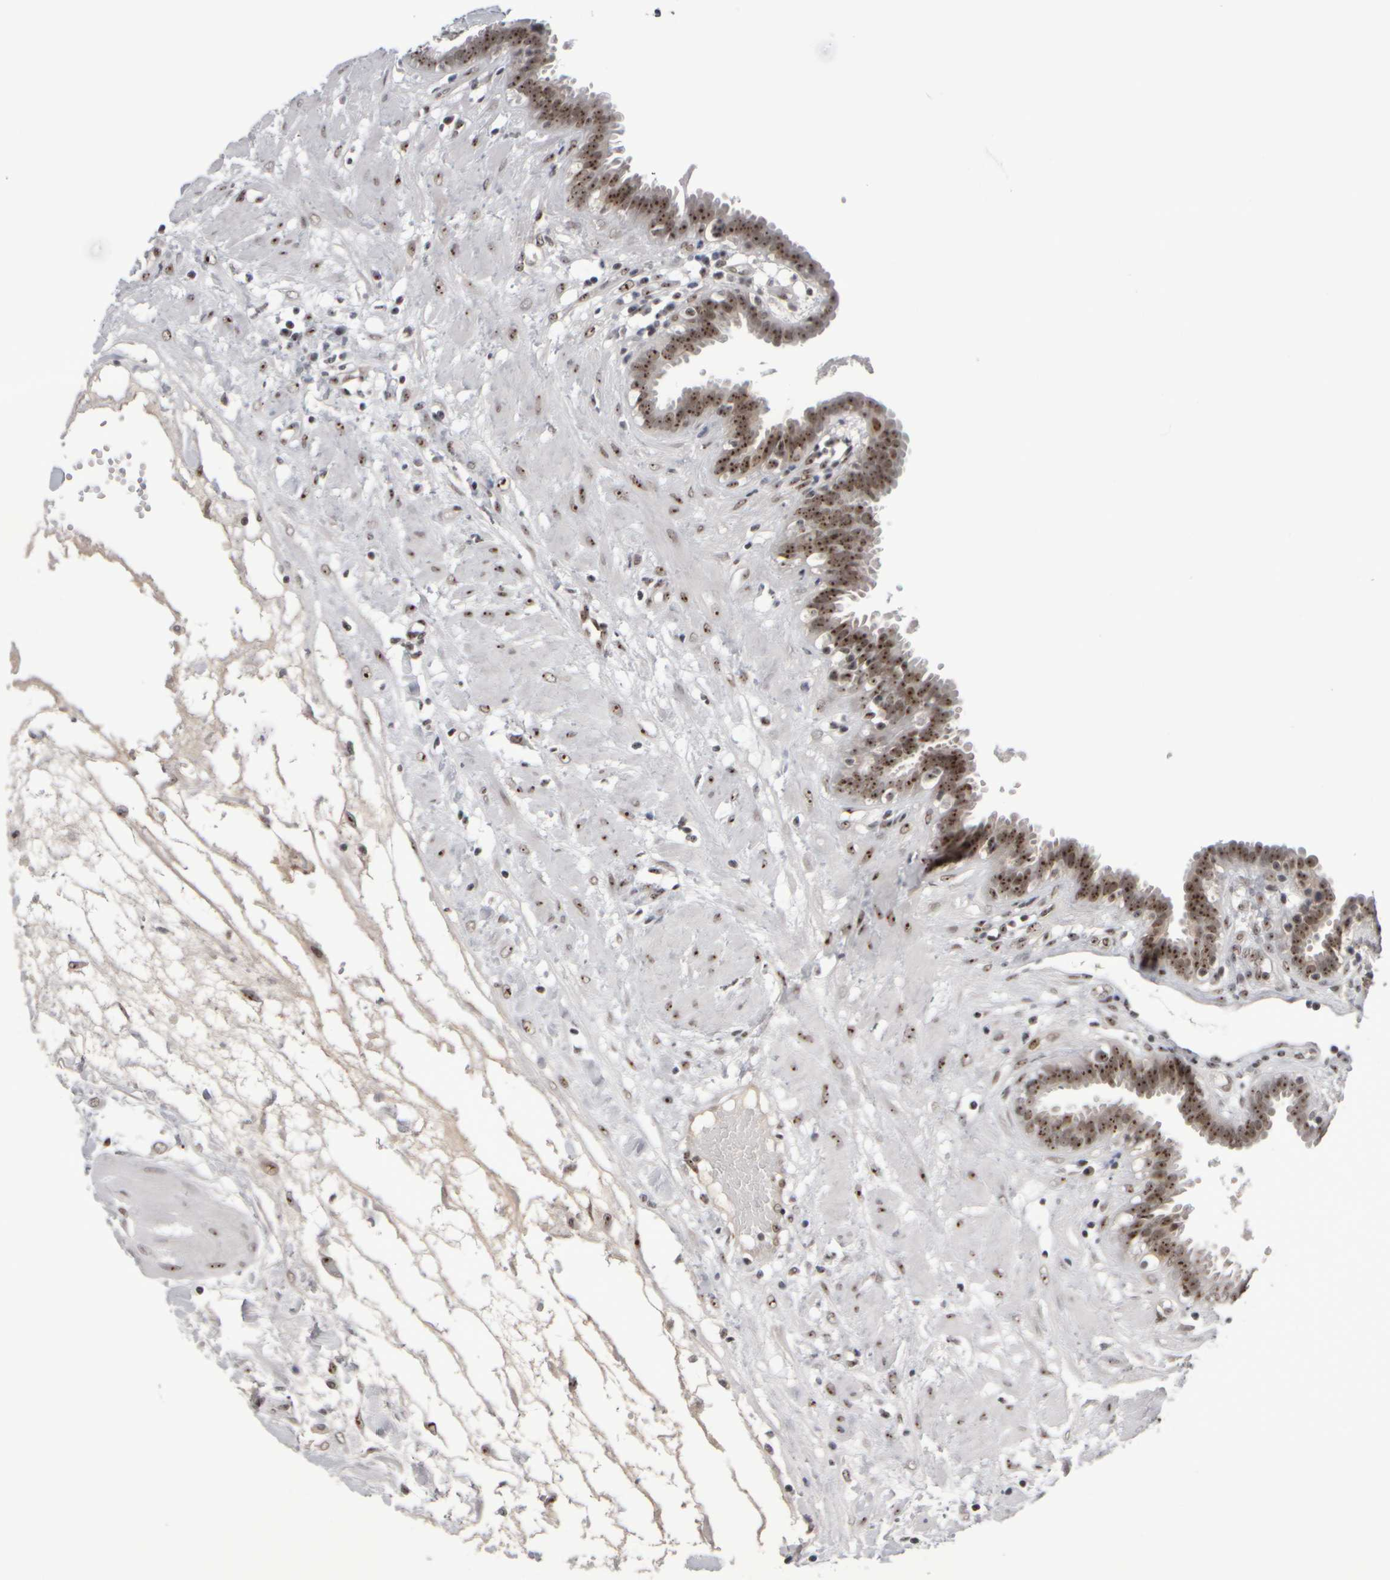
{"staining": {"intensity": "moderate", "quantity": ">75%", "location": "nuclear"}, "tissue": "fallopian tube", "cell_type": "Glandular cells", "image_type": "normal", "snomed": [{"axis": "morphology", "description": "Normal tissue, NOS"}, {"axis": "topography", "description": "Fallopian tube"}, {"axis": "topography", "description": "Placenta"}], "caption": "Immunohistochemistry photomicrograph of unremarkable fallopian tube: human fallopian tube stained using immunohistochemistry (IHC) reveals medium levels of moderate protein expression localized specifically in the nuclear of glandular cells, appearing as a nuclear brown color.", "gene": "SURF6", "patient": {"sex": "female", "age": 32}}